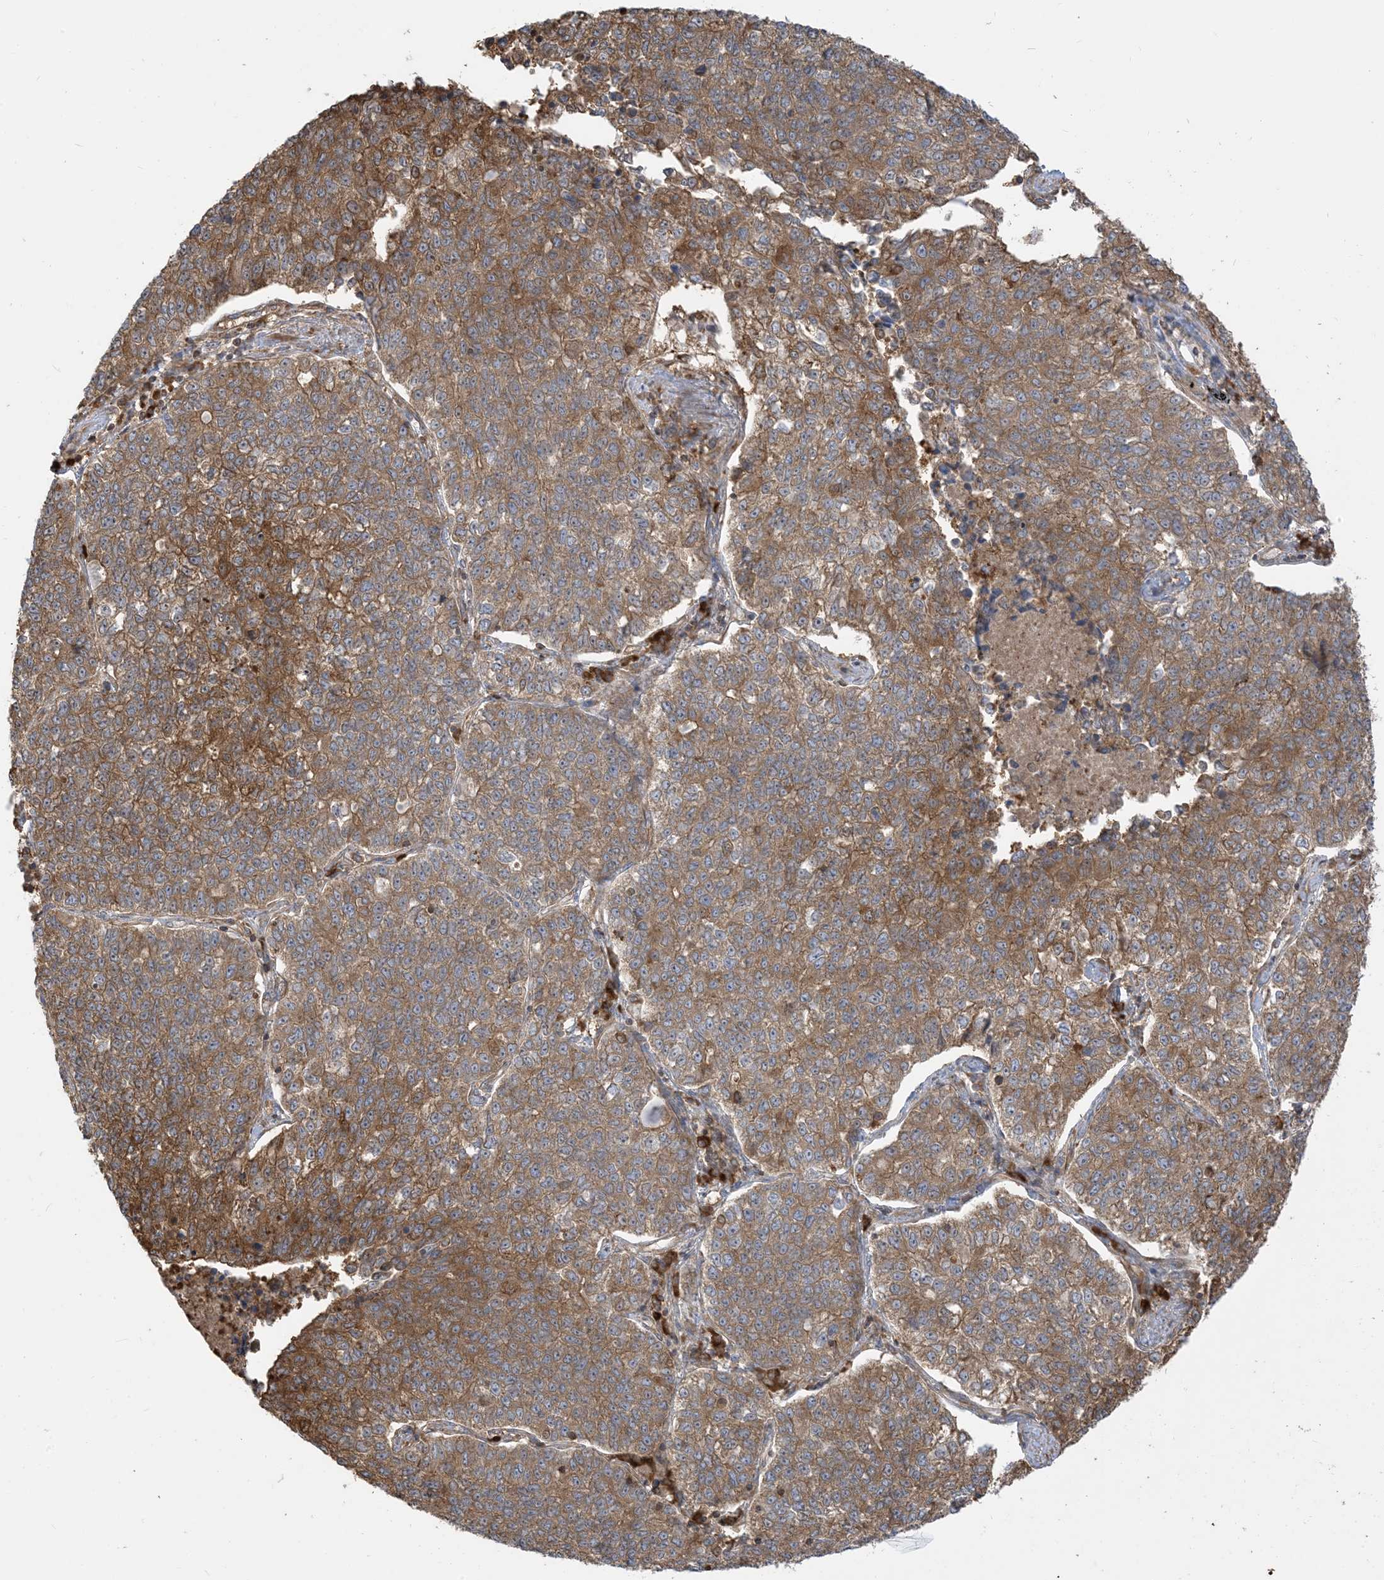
{"staining": {"intensity": "moderate", "quantity": ">75%", "location": "cytoplasmic/membranous"}, "tissue": "lung cancer", "cell_type": "Tumor cells", "image_type": "cancer", "snomed": [{"axis": "morphology", "description": "Adenocarcinoma, NOS"}, {"axis": "topography", "description": "Lung"}], "caption": "Immunohistochemistry photomicrograph of neoplastic tissue: human lung cancer stained using immunohistochemistry shows medium levels of moderate protein expression localized specifically in the cytoplasmic/membranous of tumor cells, appearing as a cytoplasmic/membranous brown color.", "gene": "SRP72", "patient": {"sex": "male", "age": 49}}